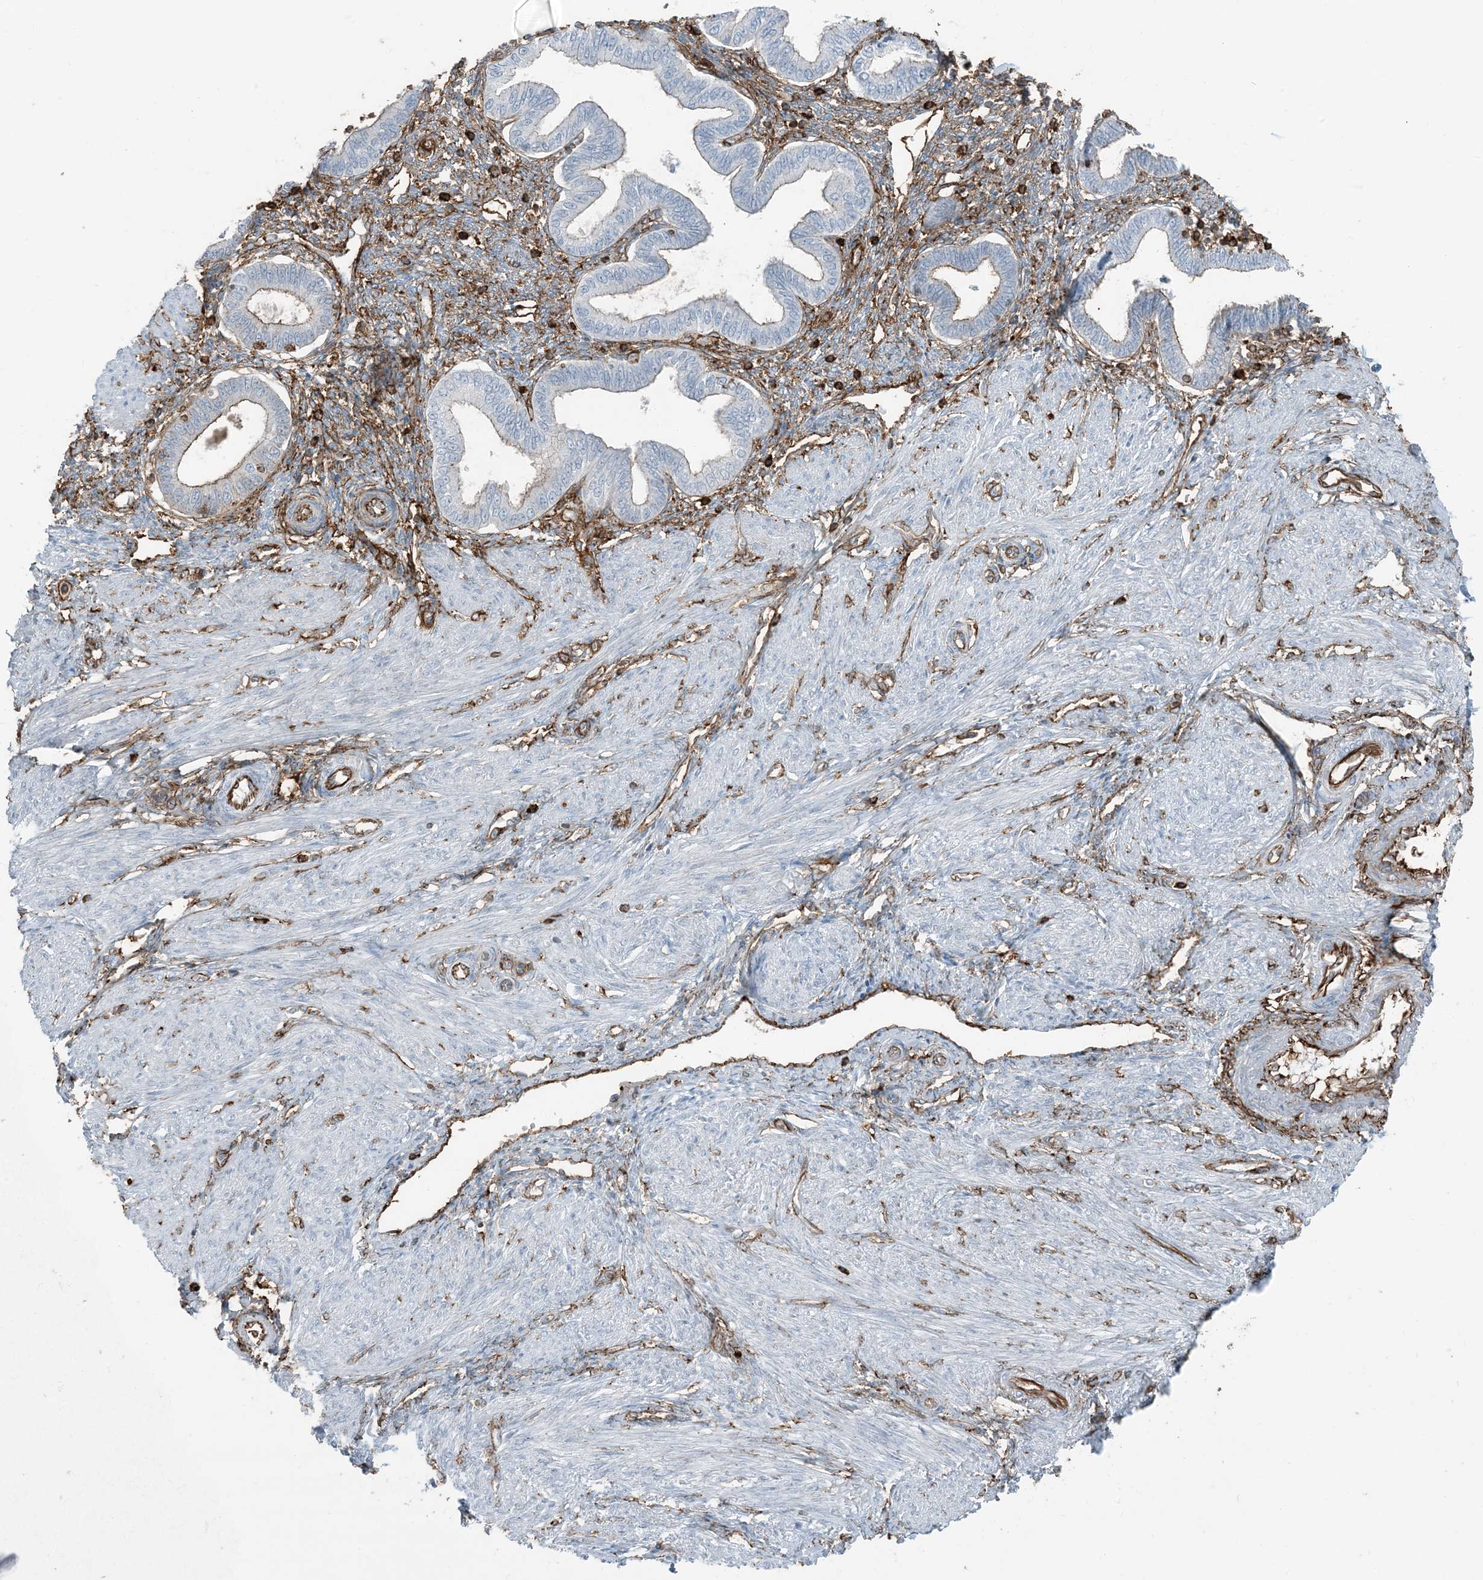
{"staining": {"intensity": "moderate", "quantity": "25%-75%", "location": "cytoplasmic/membranous"}, "tissue": "endometrium", "cell_type": "Cells in endometrial stroma", "image_type": "normal", "snomed": [{"axis": "morphology", "description": "Normal tissue, NOS"}, {"axis": "topography", "description": "Endometrium"}], "caption": "This is a micrograph of immunohistochemistry (IHC) staining of unremarkable endometrium, which shows moderate positivity in the cytoplasmic/membranous of cells in endometrial stroma.", "gene": "APOBEC3C", "patient": {"sex": "female", "age": 53}}